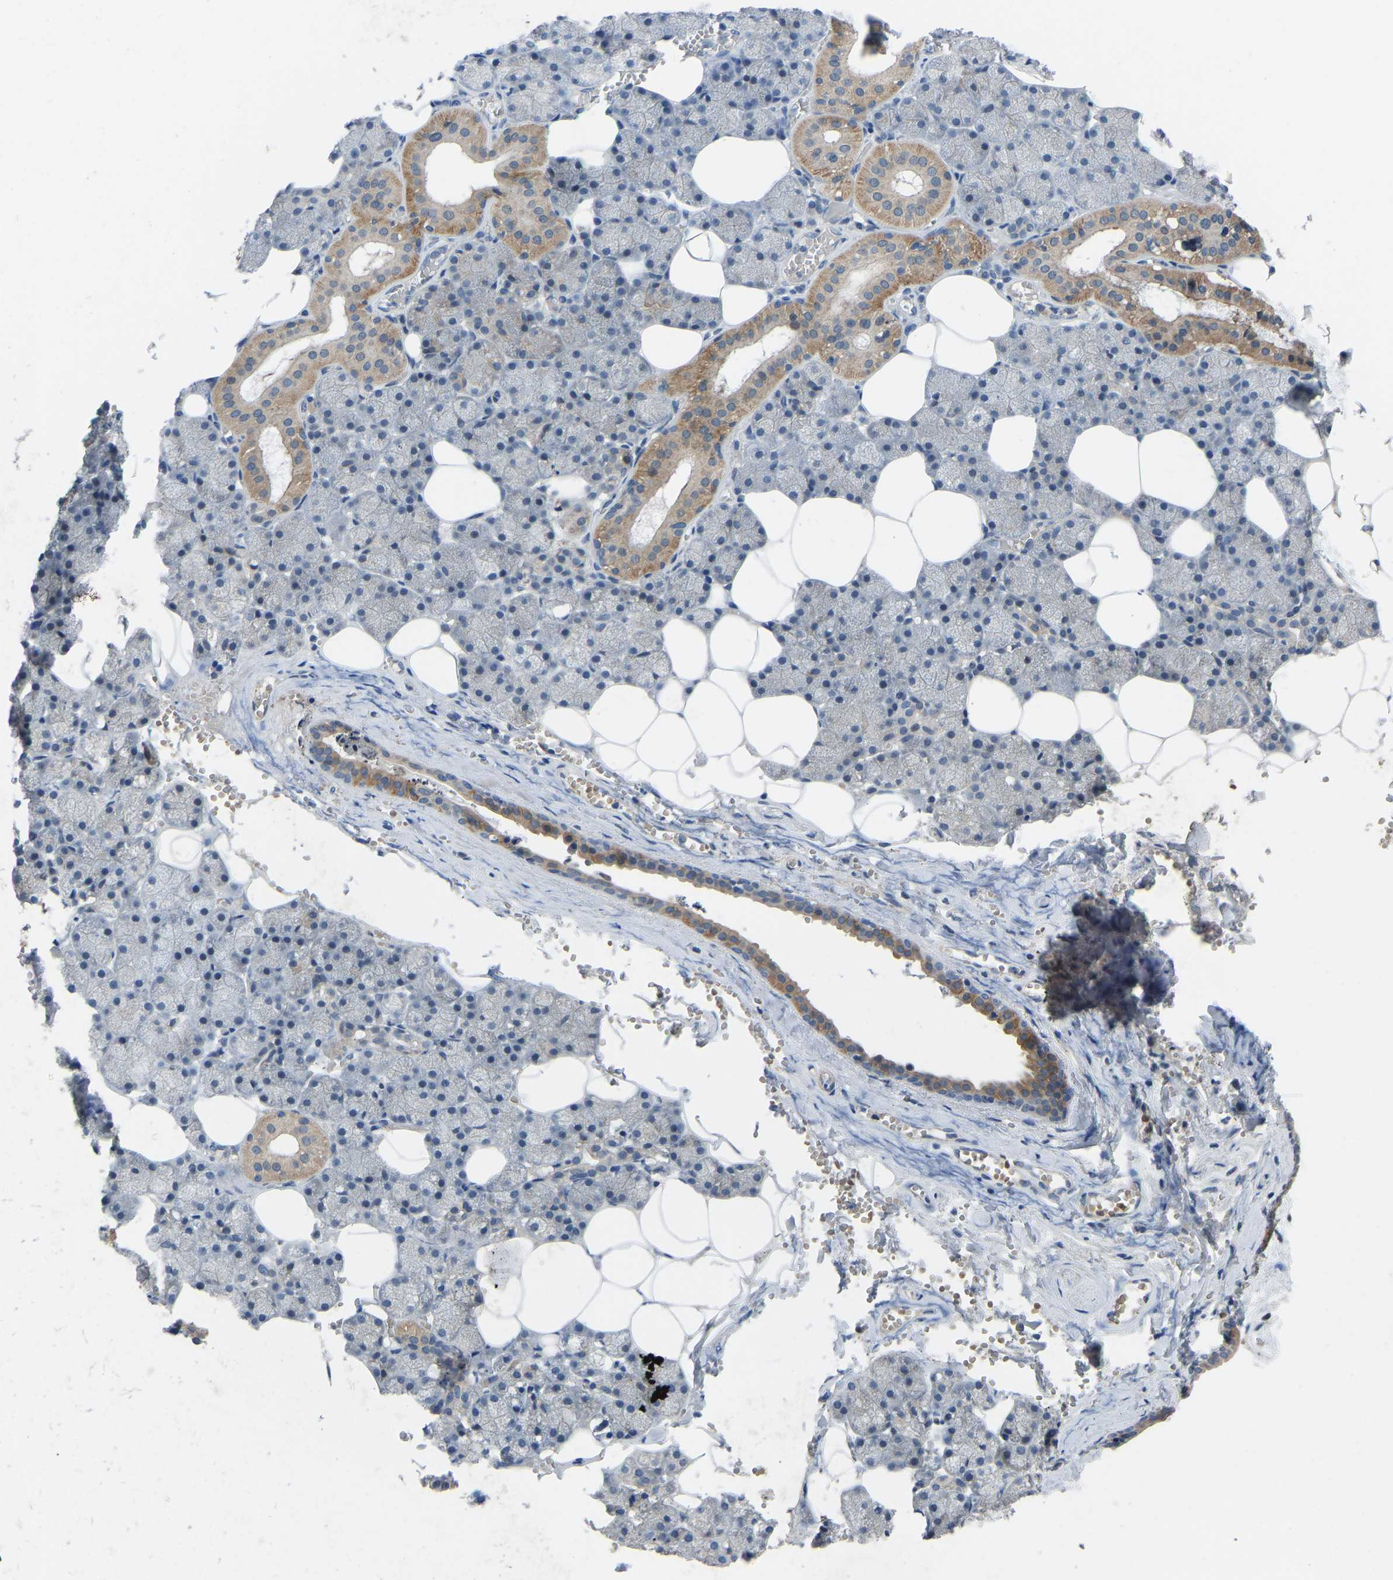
{"staining": {"intensity": "moderate", "quantity": "25%-75%", "location": "cytoplasmic/membranous"}, "tissue": "salivary gland", "cell_type": "Glandular cells", "image_type": "normal", "snomed": [{"axis": "morphology", "description": "Normal tissue, NOS"}, {"axis": "topography", "description": "Salivary gland"}], "caption": "Immunohistochemistry (DAB (3,3'-diaminobenzidine)) staining of benign human salivary gland reveals moderate cytoplasmic/membranous protein positivity in approximately 25%-75% of glandular cells. (DAB IHC with brightfield microscopy, high magnification).", "gene": "CDK2AP1", "patient": {"sex": "male", "age": 62}}